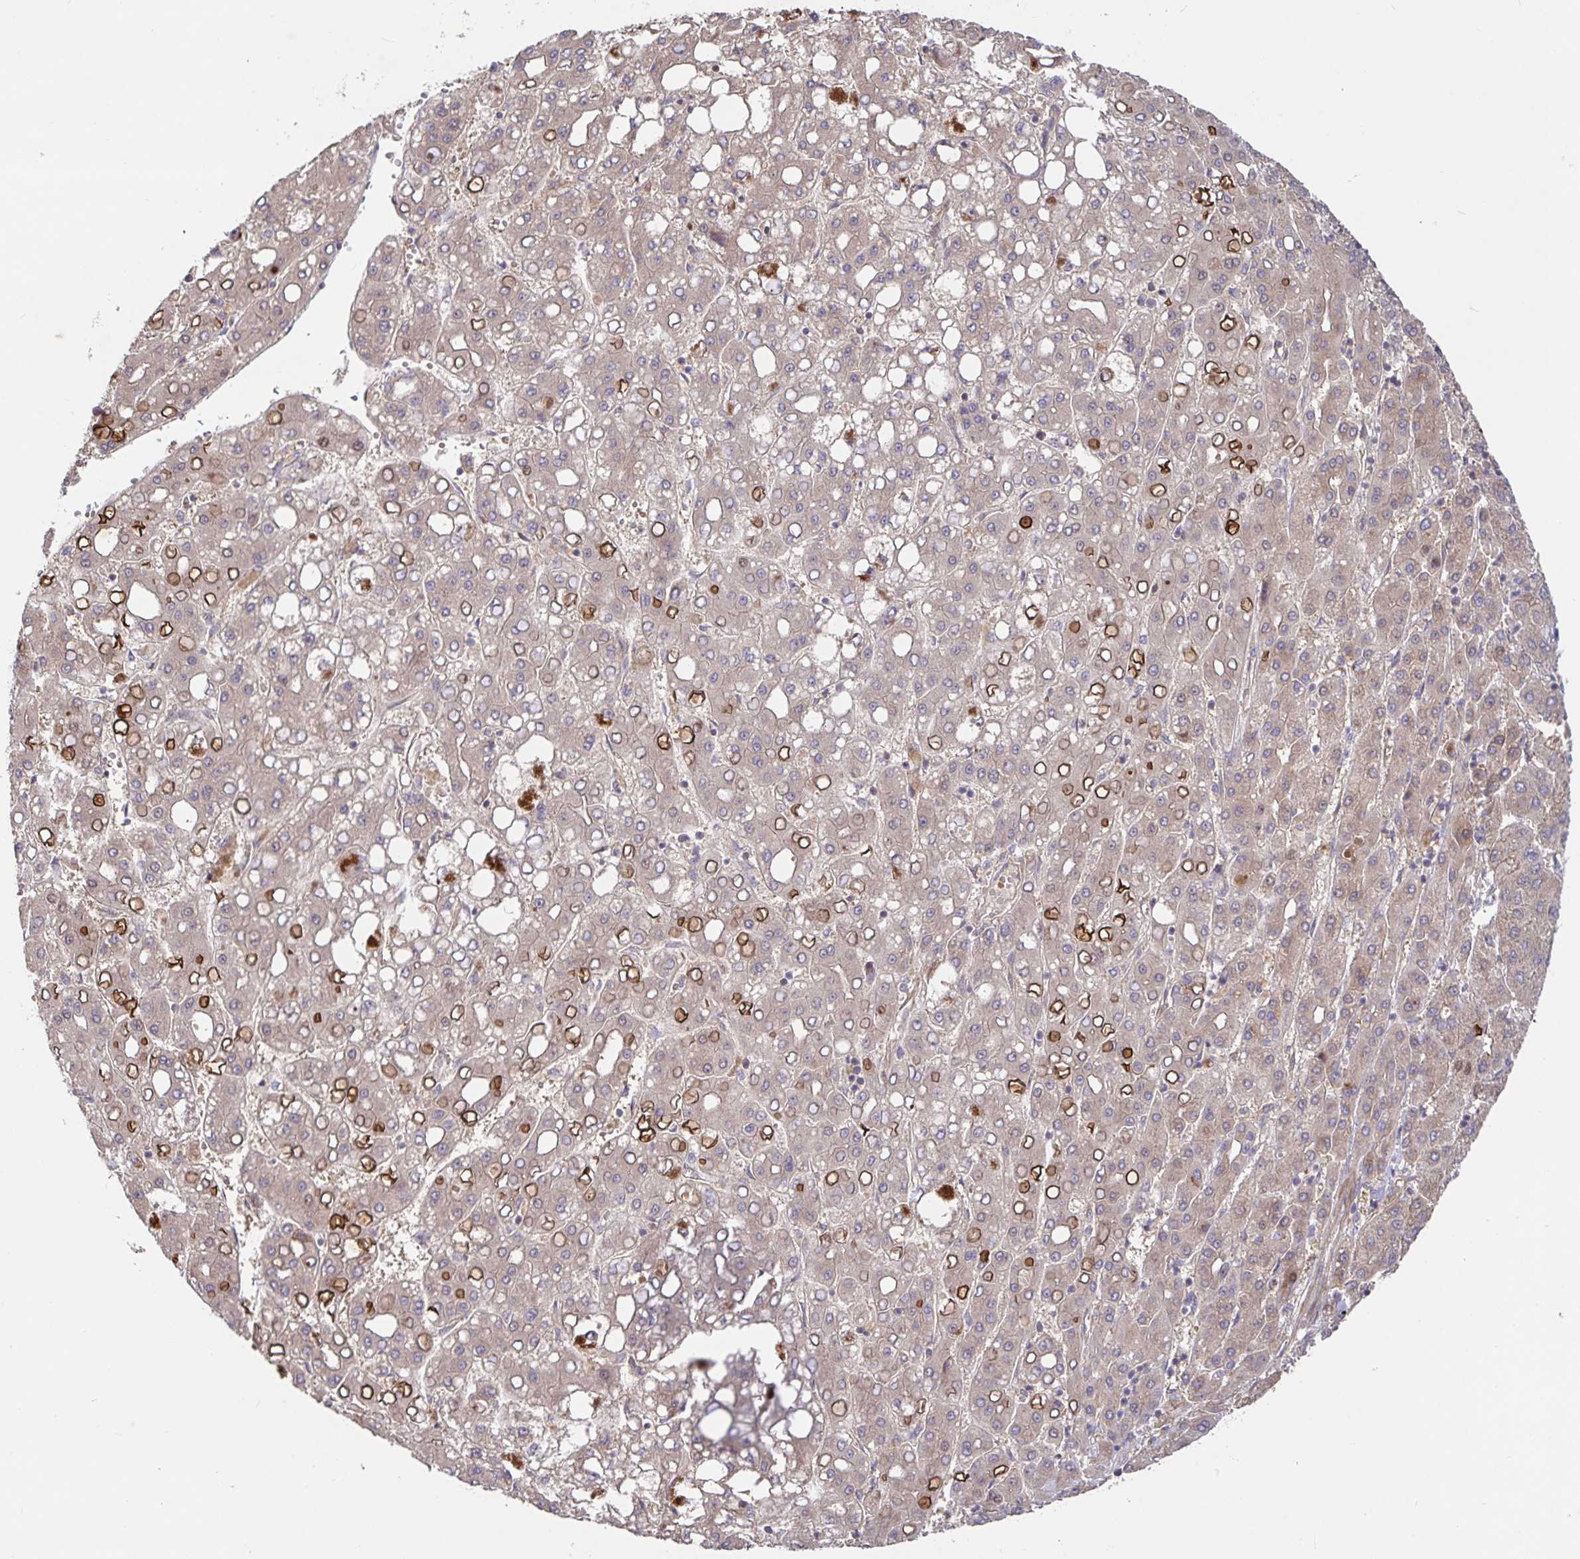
{"staining": {"intensity": "strong", "quantity": "<25%", "location": "cytoplasmic/membranous"}, "tissue": "liver cancer", "cell_type": "Tumor cells", "image_type": "cancer", "snomed": [{"axis": "morphology", "description": "Carcinoma, Hepatocellular, NOS"}, {"axis": "topography", "description": "Liver"}], "caption": "Immunohistochemistry histopathology image of neoplastic tissue: hepatocellular carcinoma (liver) stained using IHC reveals medium levels of strong protein expression localized specifically in the cytoplasmic/membranous of tumor cells, appearing as a cytoplasmic/membranous brown color.", "gene": "AACS", "patient": {"sex": "male", "age": 65}}